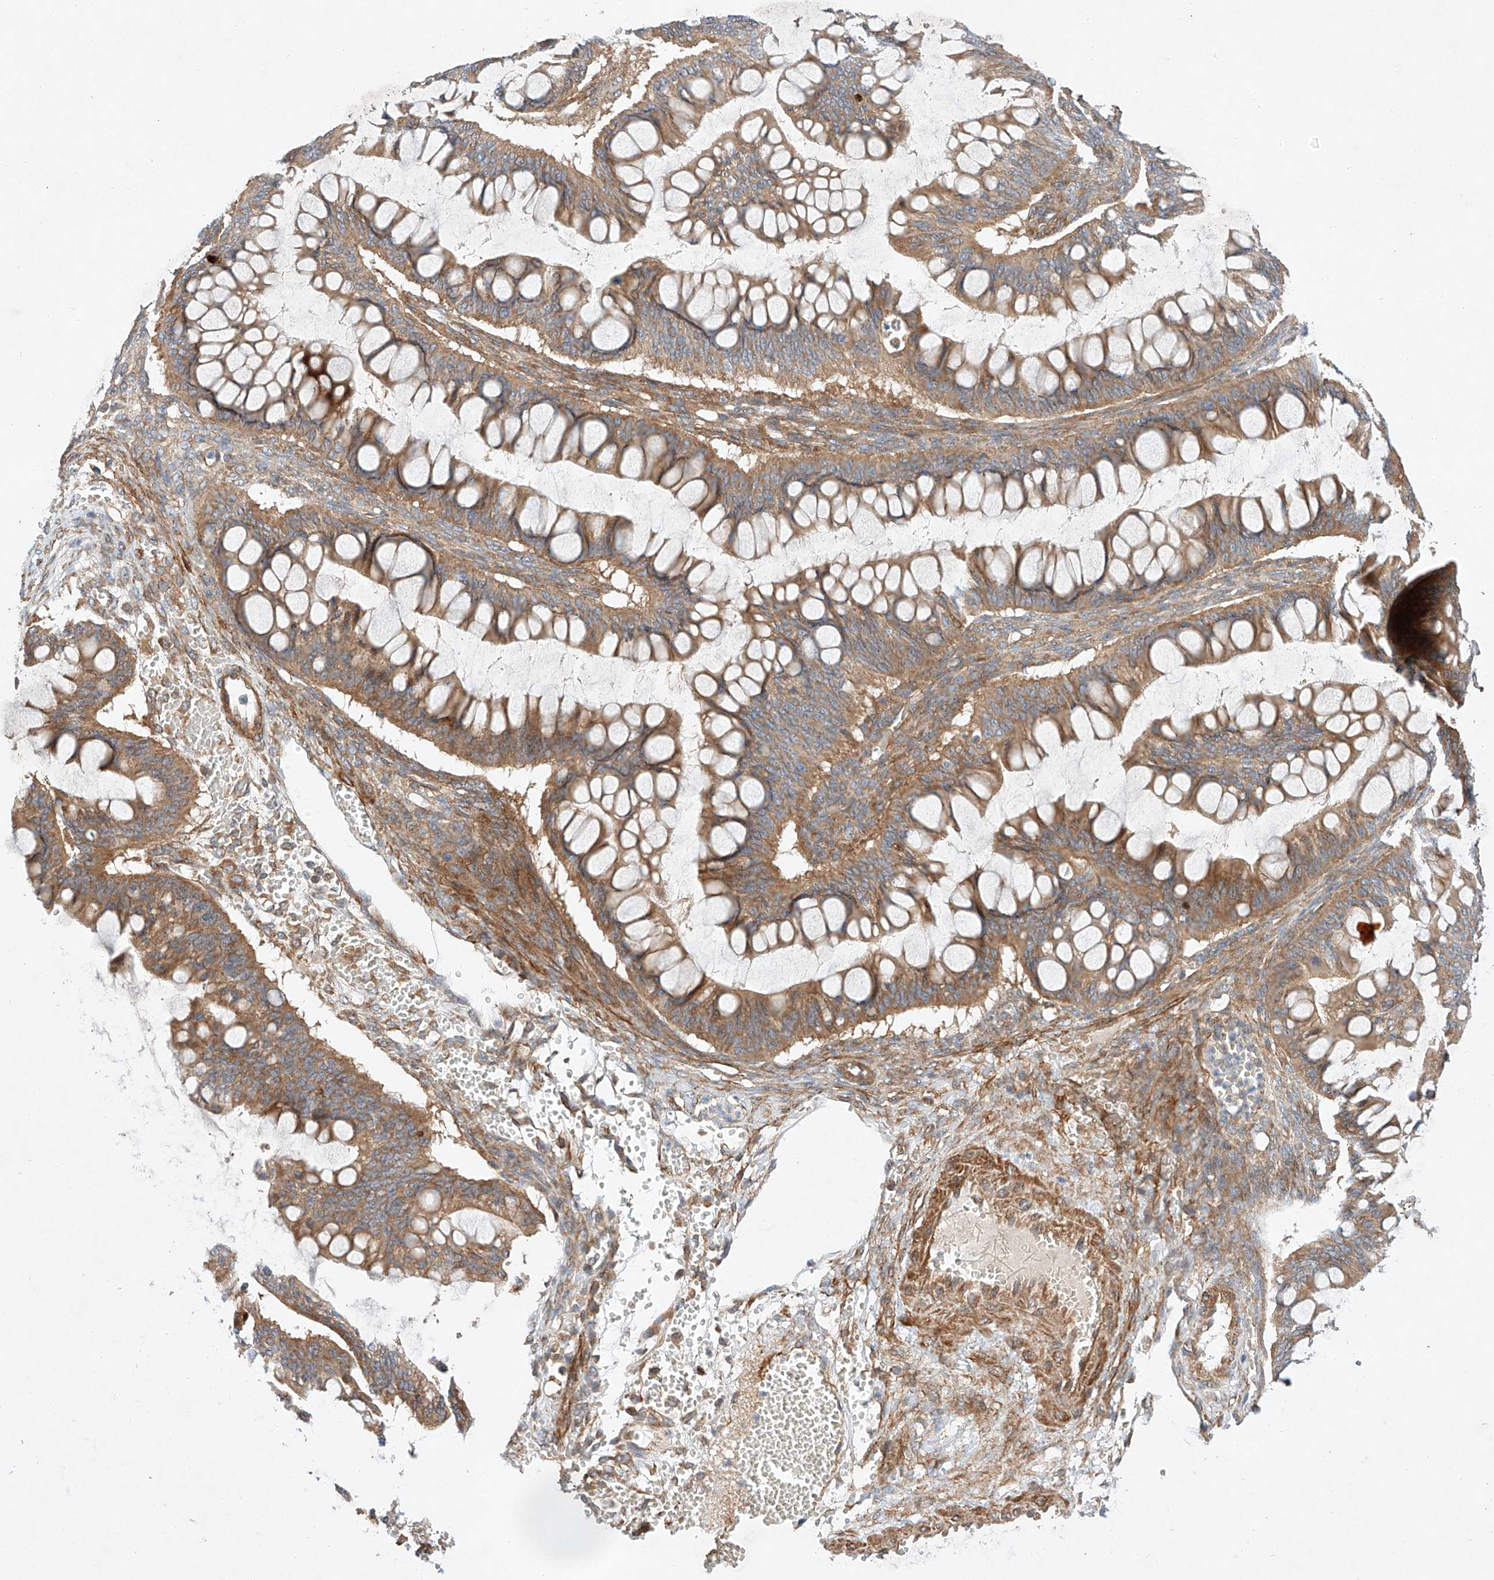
{"staining": {"intensity": "moderate", "quantity": ">75%", "location": "cytoplasmic/membranous"}, "tissue": "ovarian cancer", "cell_type": "Tumor cells", "image_type": "cancer", "snomed": [{"axis": "morphology", "description": "Cystadenocarcinoma, mucinous, NOS"}, {"axis": "topography", "description": "Ovary"}], "caption": "This micrograph demonstrates immunohistochemistry (IHC) staining of human ovarian cancer, with medium moderate cytoplasmic/membranous expression in about >75% of tumor cells.", "gene": "RAB23", "patient": {"sex": "female", "age": 73}}